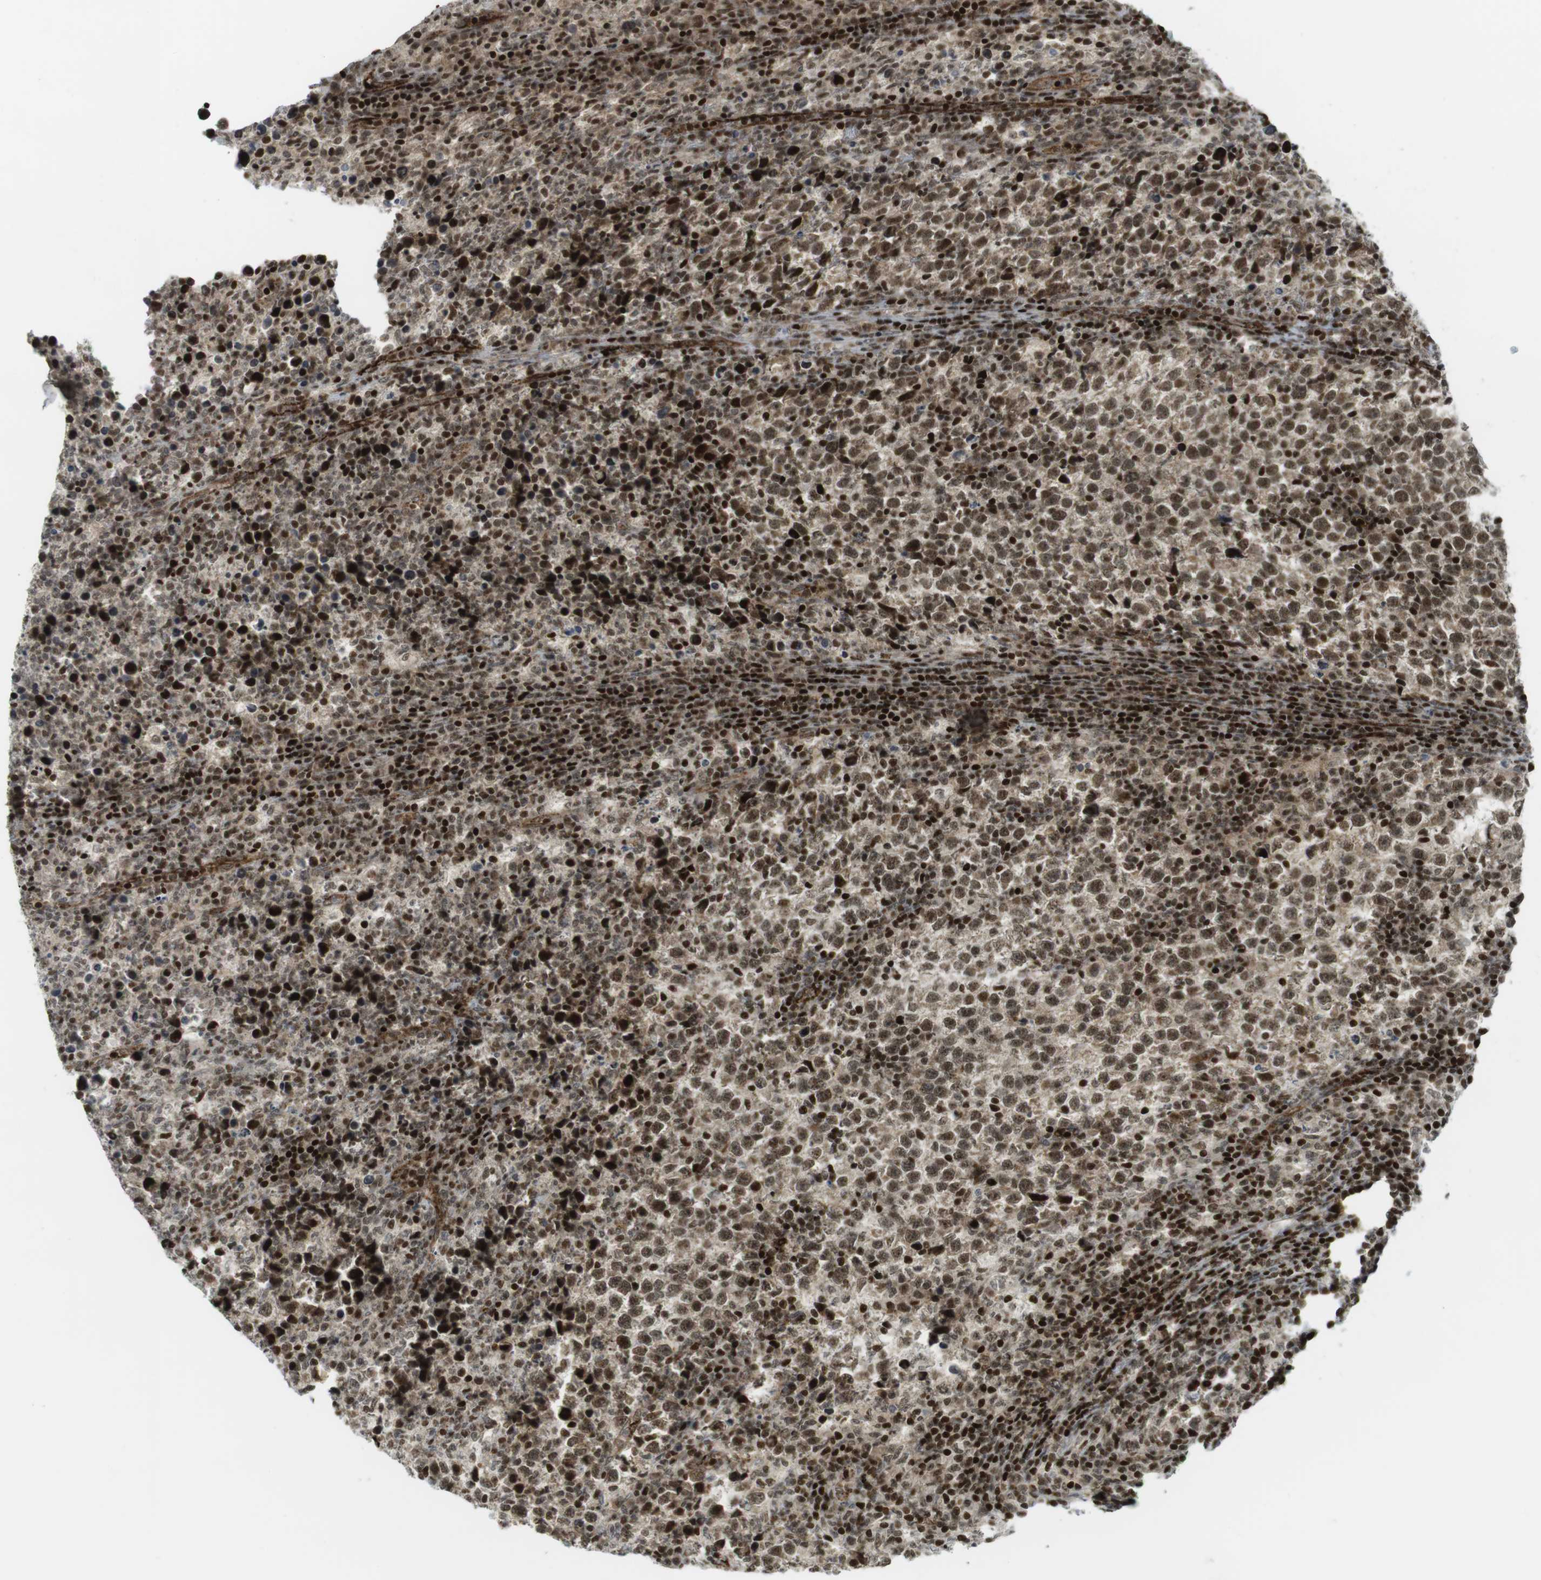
{"staining": {"intensity": "moderate", "quantity": ">75%", "location": "cytoplasmic/membranous,nuclear"}, "tissue": "testis cancer", "cell_type": "Tumor cells", "image_type": "cancer", "snomed": [{"axis": "morphology", "description": "Normal tissue, NOS"}, {"axis": "morphology", "description": "Seminoma, NOS"}, {"axis": "topography", "description": "Testis"}], "caption": "Moderate cytoplasmic/membranous and nuclear expression is appreciated in about >75% of tumor cells in testis cancer (seminoma).", "gene": "PPP1R13B", "patient": {"sex": "male", "age": 43}}